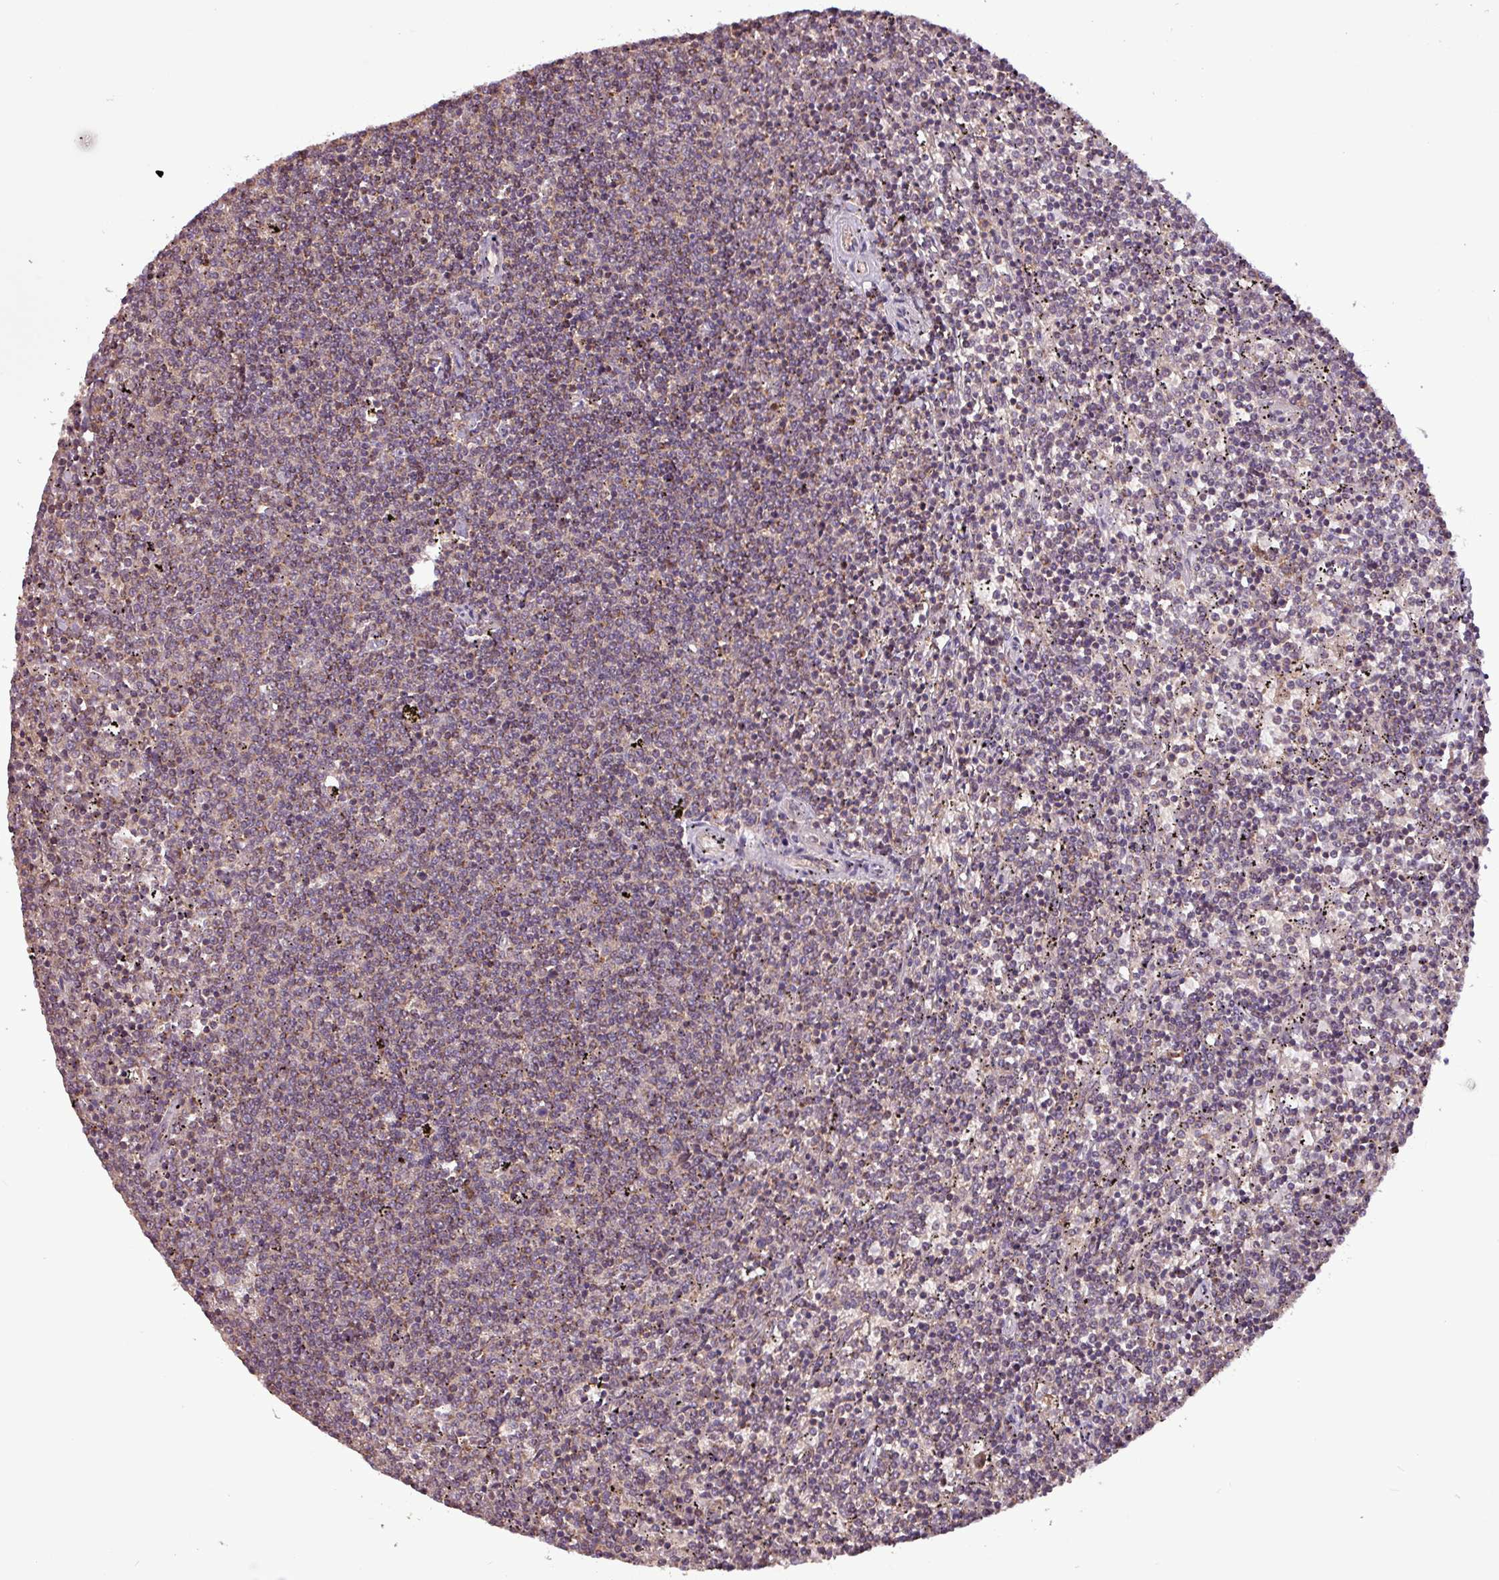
{"staining": {"intensity": "weak", "quantity": "25%-75%", "location": "cytoplasmic/membranous"}, "tissue": "lymphoma", "cell_type": "Tumor cells", "image_type": "cancer", "snomed": [{"axis": "morphology", "description": "Malignant lymphoma, non-Hodgkin's type, Low grade"}, {"axis": "topography", "description": "Spleen"}], "caption": "This micrograph shows immunohistochemistry staining of human lymphoma, with low weak cytoplasmic/membranous staining in approximately 25%-75% of tumor cells.", "gene": "MCTP2", "patient": {"sex": "female", "age": 50}}